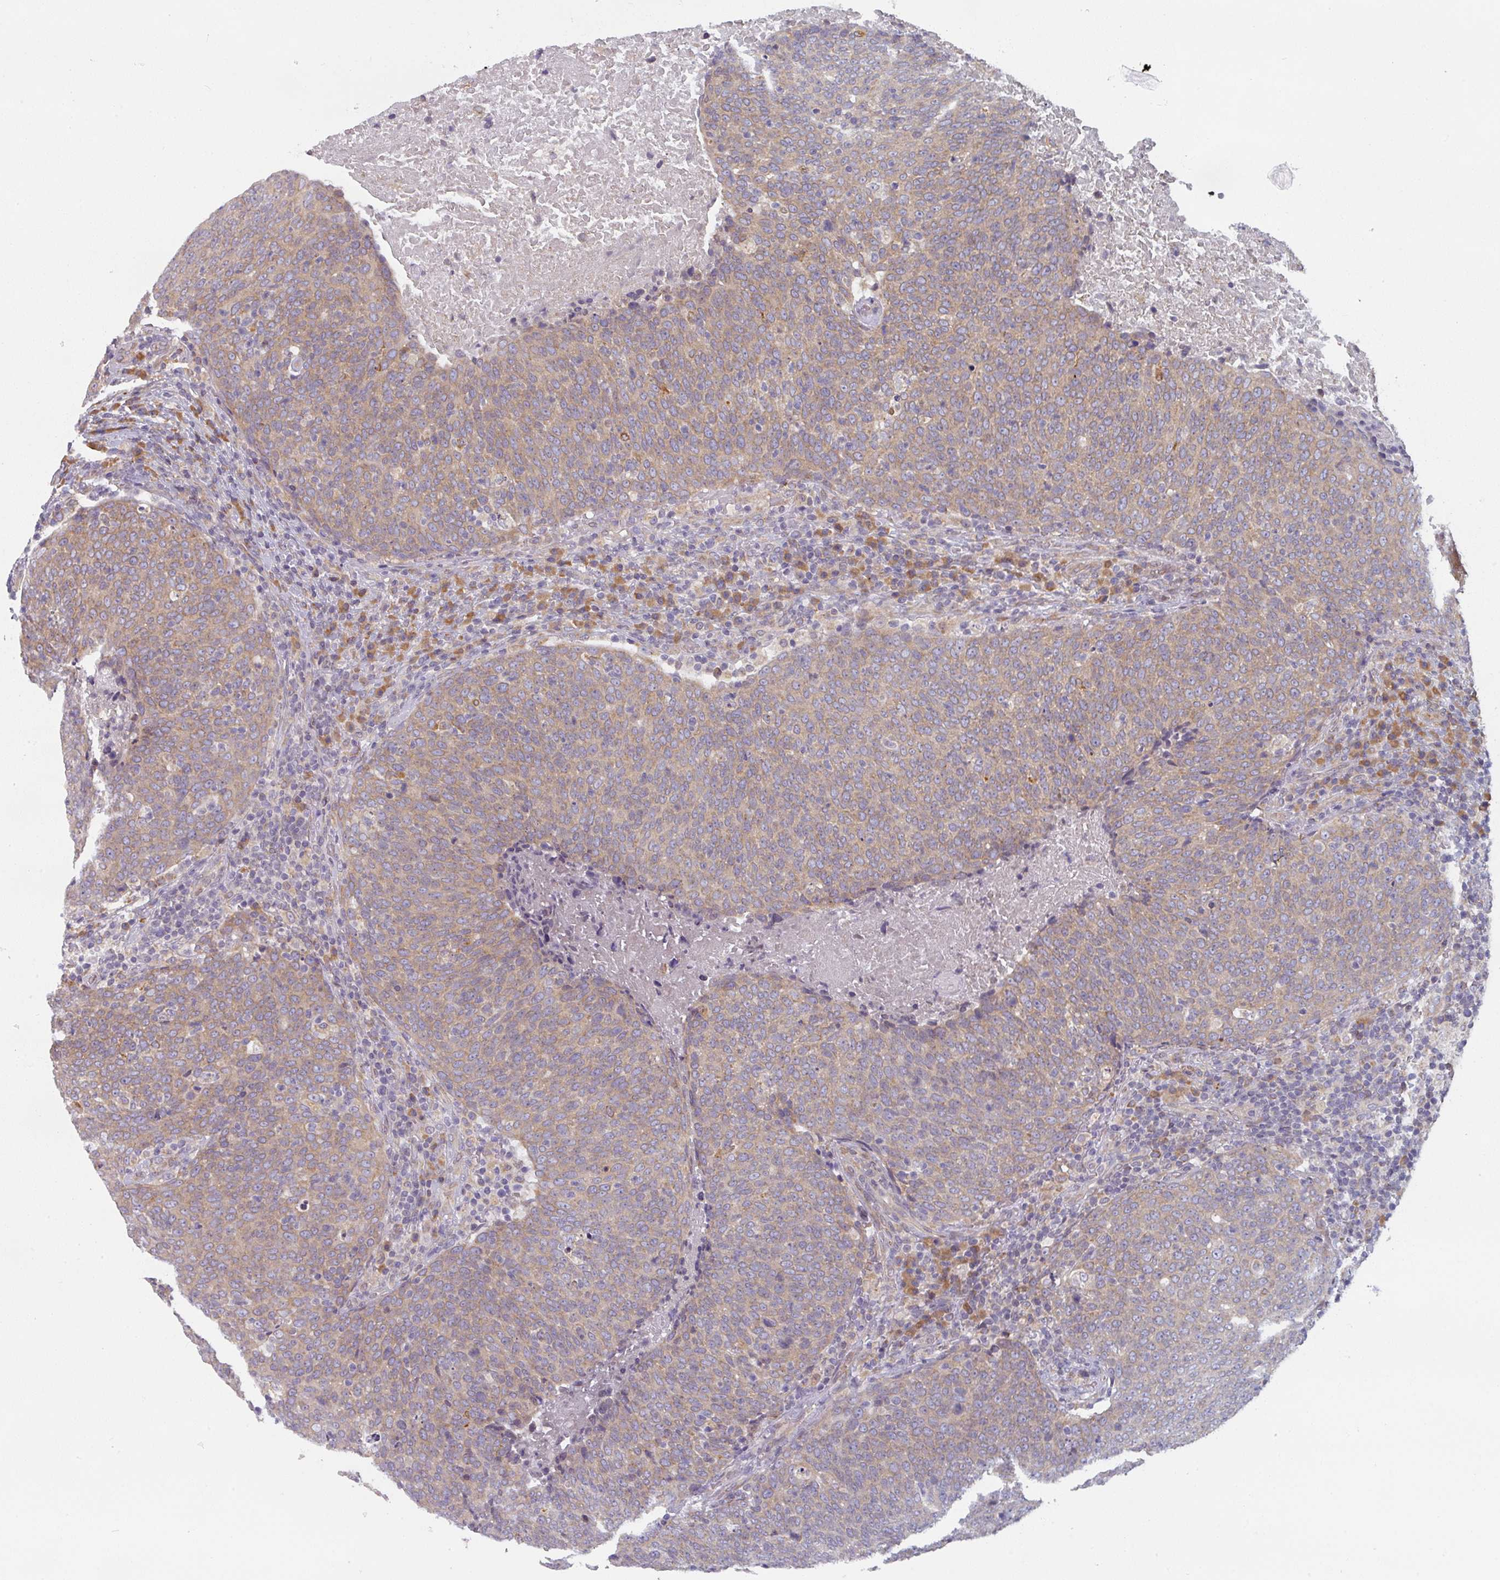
{"staining": {"intensity": "moderate", "quantity": ">75%", "location": "cytoplasmic/membranous"}, "tissue": "head and neck cancer", "cell_type": "Tumor cells", "image_type": "cancer", "snomed": [{"axis": "morphology", "description": "Squamous cell carcinoma, NOS"}, {"axis": "morphology", "description": "Squamous cell carcinoma, metastatic, NOS"}, {"axis": "topography", "description": "Lymph node"}, {"axis": "topography", "description": "Head-Neck"}], "caption": "There is medium levels of moderate cytoplasmic/membranous staining in tumor cells of head and neck cancer, as demonstrated by immunohistochemical staining (brown color).", "gene": "TAPT1", "patient": {"sex": "male", "age": 62}}